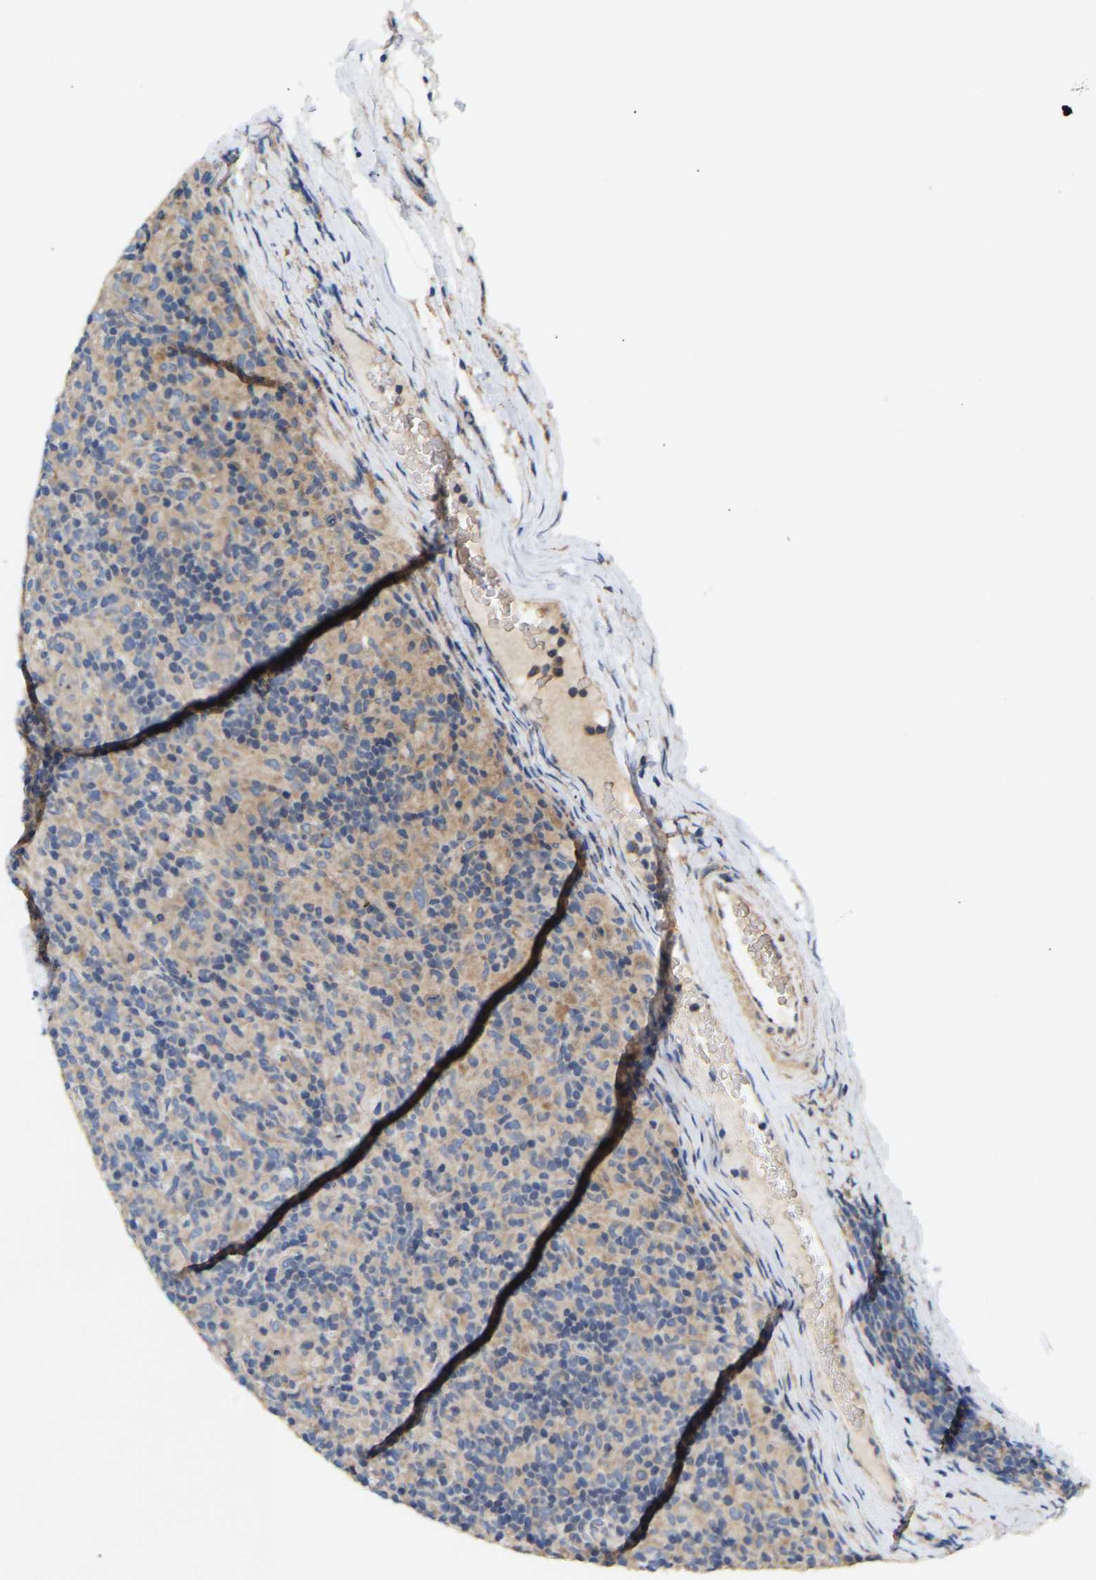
{"staining": {"intensity": "weak", "quantity": "<25%", "location": "cytoplasmic/membranous"}, "tissue": "lymphoma", "cell_type": "Tumor cells", "image_type": "cancer", "snomed": [{"axis": "morphology", "description": "Hodgkin's disease, NOS"}, {"axis": "topography", "description": "Lymph node"}], "caption": "IHC histopathology image of neoplastic tissue: Hodgkin's disease stained with DAB (3,3'-diaminobenzidine) exhibits no significant protein expression in tumor cells. Brightfield microscopy of immunohistochemistry (IHC) stained with DAB (brown) and hematoxylin (blue), captured at high magnification.", "gene": "AIMP2", "patient": {"sex": "male", "age": 70}}